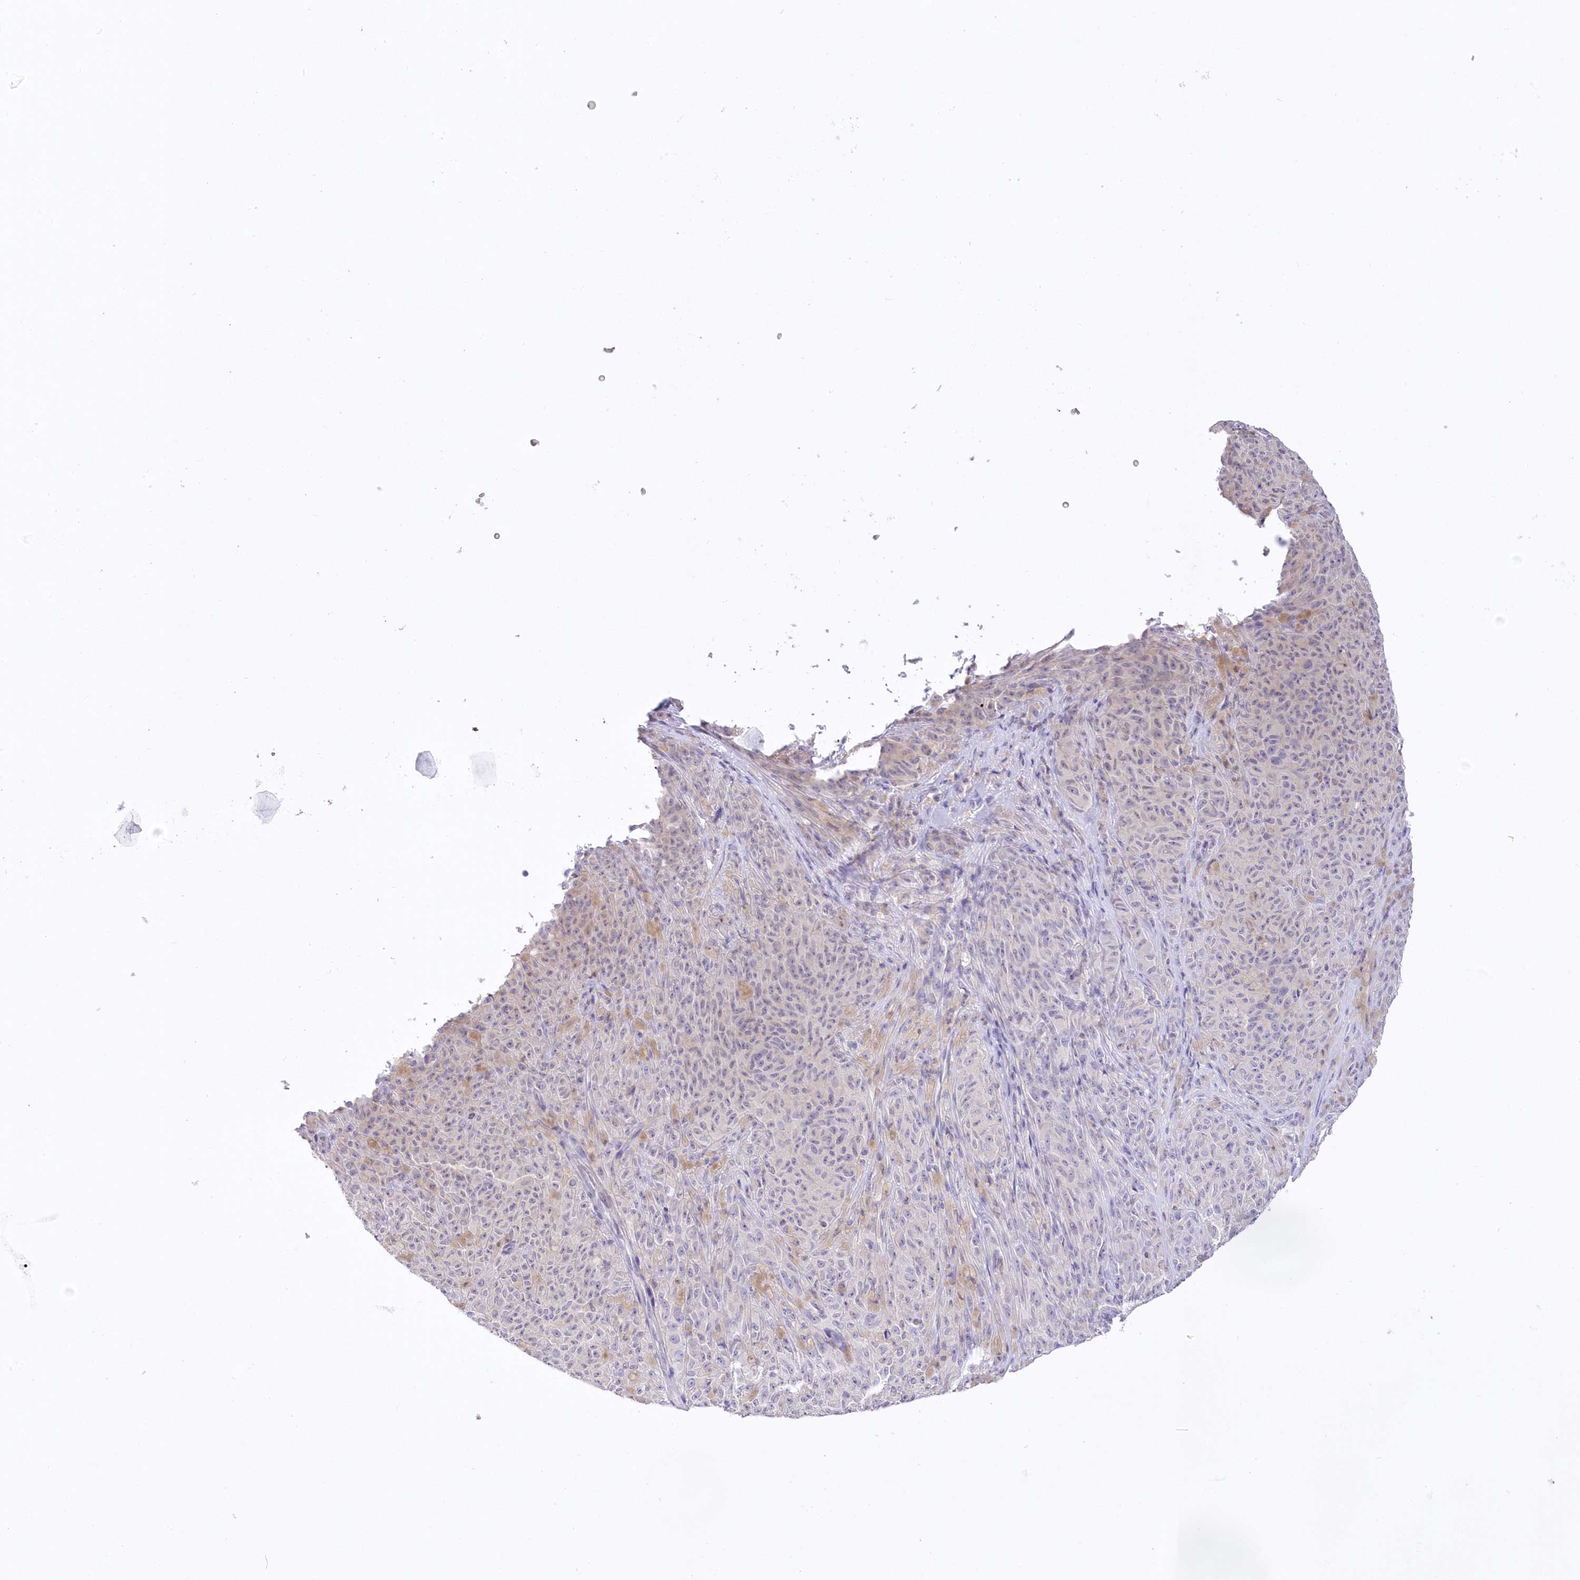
{"staining": {"intensity": "negative", "quantity": "none", "location": "none"}, "tissue": "melanoma", "cell_type": "Tumor cells", "image_type": "cancer", "snomed": [{"axis": "morphology", "description": "Malignant melanoma, NOS"}, {"axis": "topography", "description": "Skin"}], "caption": "Tumor cells show no significant staining in malignant melanoma.", "gene": "UBA6", "patient": {"sex": "female", "age": 82}}